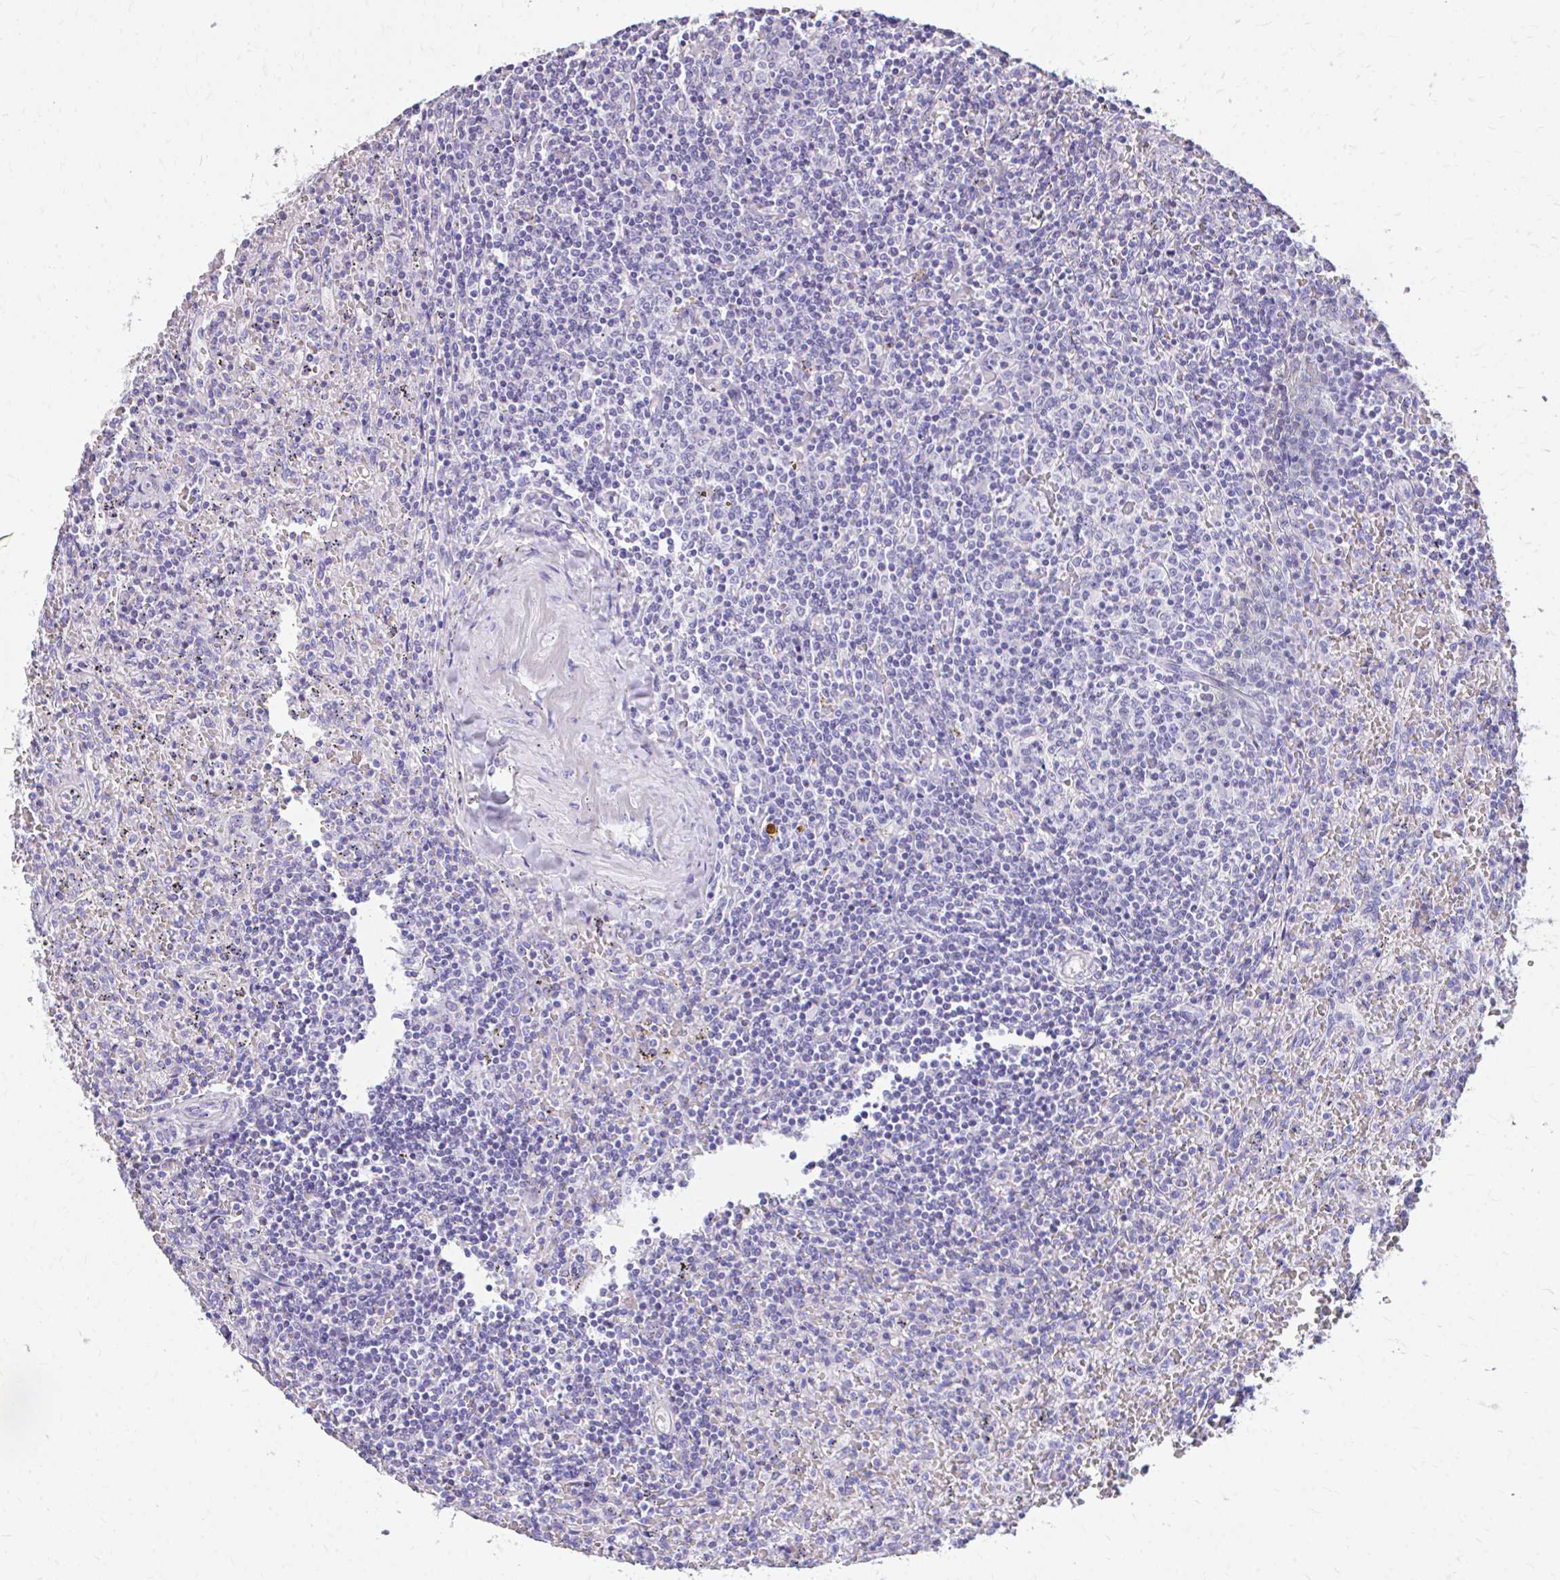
{"staining": {"intensity": "negative", "quantity": "none", "location": "none"}, "tissue": "lymphoma", "cell_type": "Tumor cells", "image_type": "cancer", "snomed": [{"axis": "morphology", "description": "Malignant lymphoma, non-Hodgkin's type, Low grade"}, {"axis": "topography", "description": "Spleen"}], "caption": "This is a histopathology image of IHC staining of low-grade malignant lymphoma, non-Hodgkin's type, which shows no staining in tumor cells.", "gene": "CFH", "patient": {"sex": "female", "age": 64}}